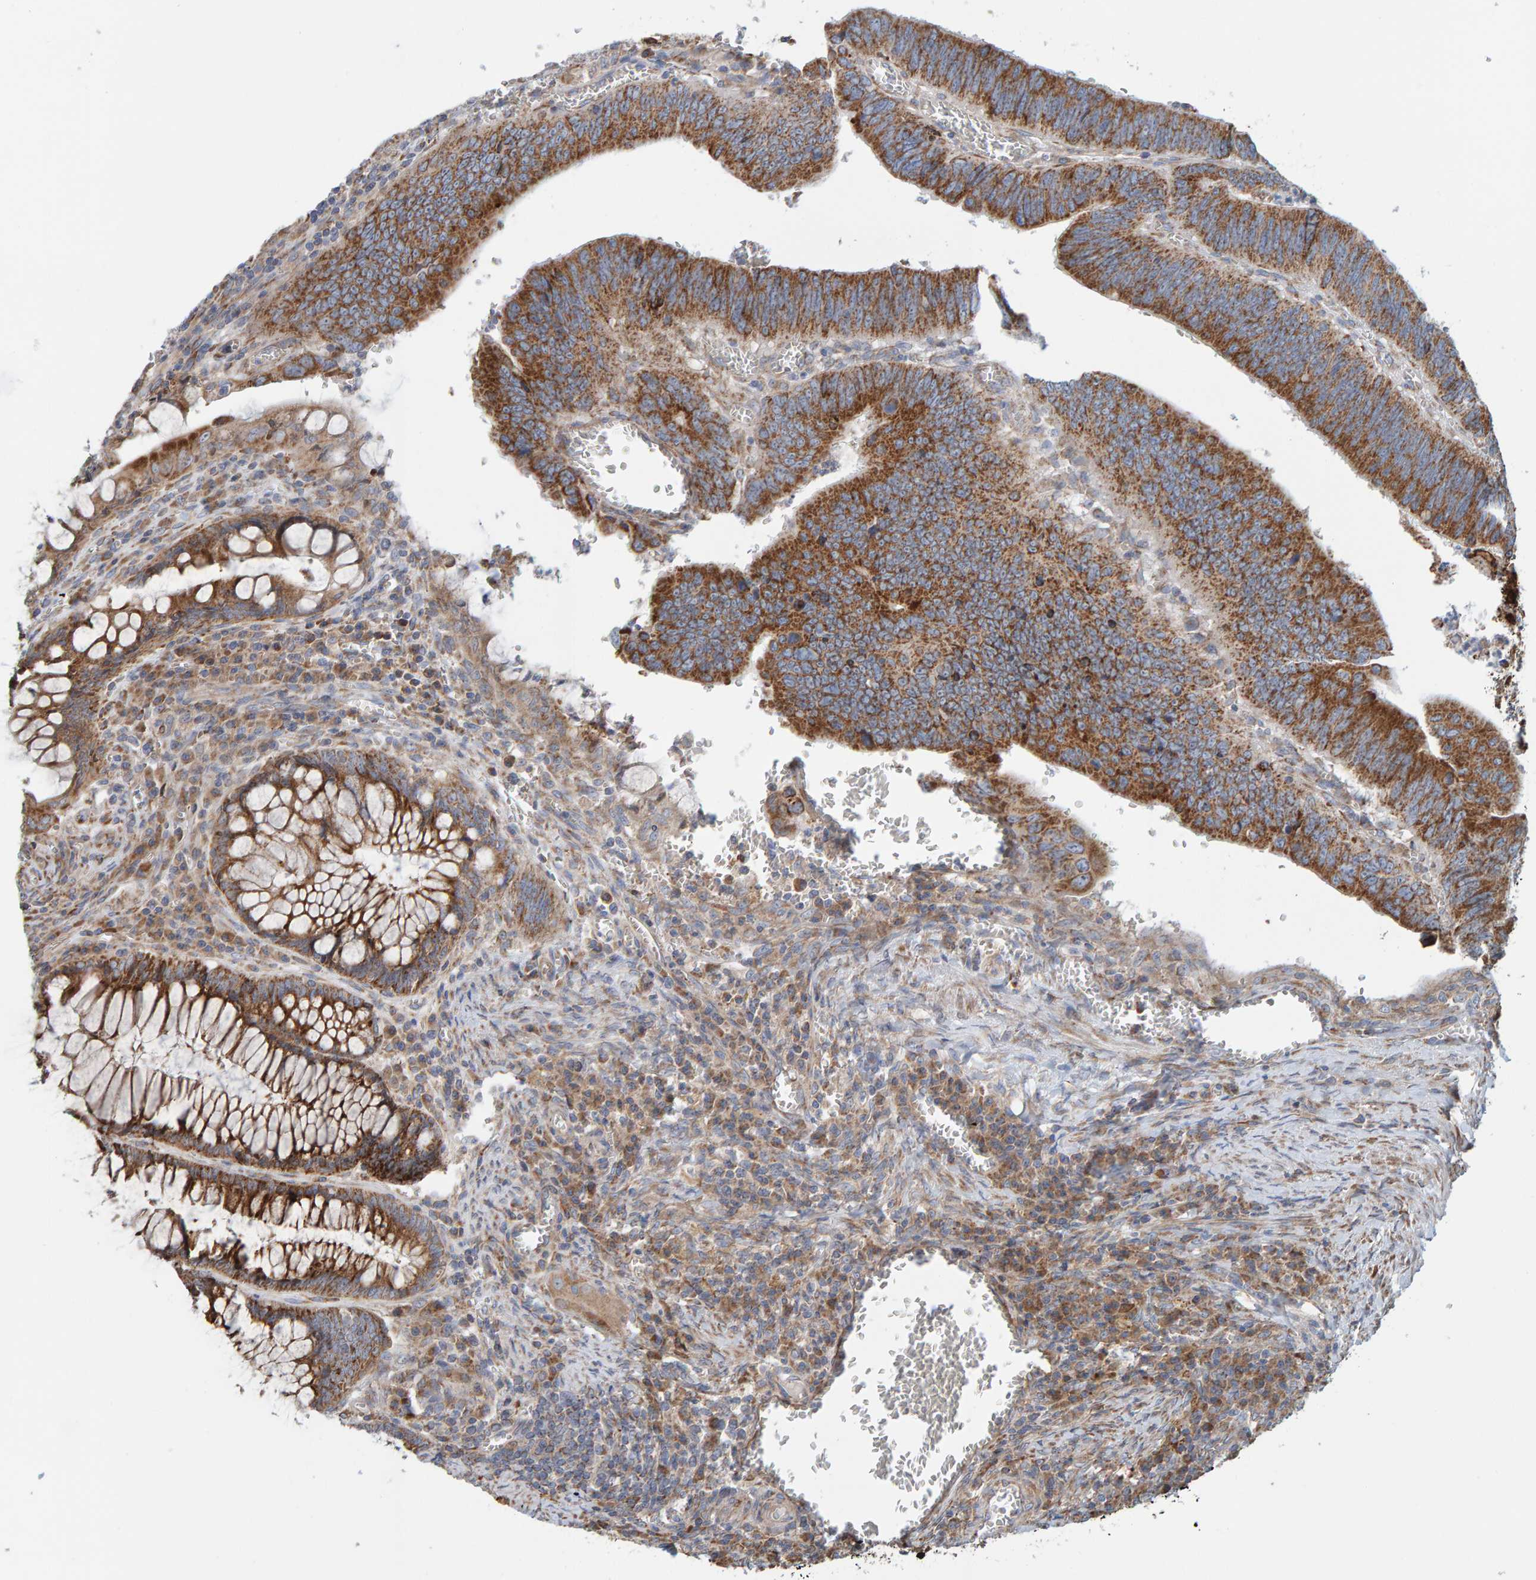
{"staining": {"intensity": "strong", "quantity": ">75%", "location": "cytoplasmic/membranous"}, "tissue": "colorectal cancer", "cell_type": "Tumor cells", "image_type": "cancer", "snomed": [{"axis": "morphology", "description": "Inflammation, NOS"}, {"axis": "morphology", "description": "Adenocarcinoma, NOS"}, {"axis": "topography", "description": "Colon"}], "caption": "Immunohistochemical staining of human adenocarcinoma (colorectal) demonstrates high levels of strong cytoplasmic/membranous protein positivity in approximately >75% of tumor cells. Ihc stains the protein of interest in brown and the nuclei are stained blue.", "gene": "MRPL45", "patient": {"sex": "male", "age": 72}}